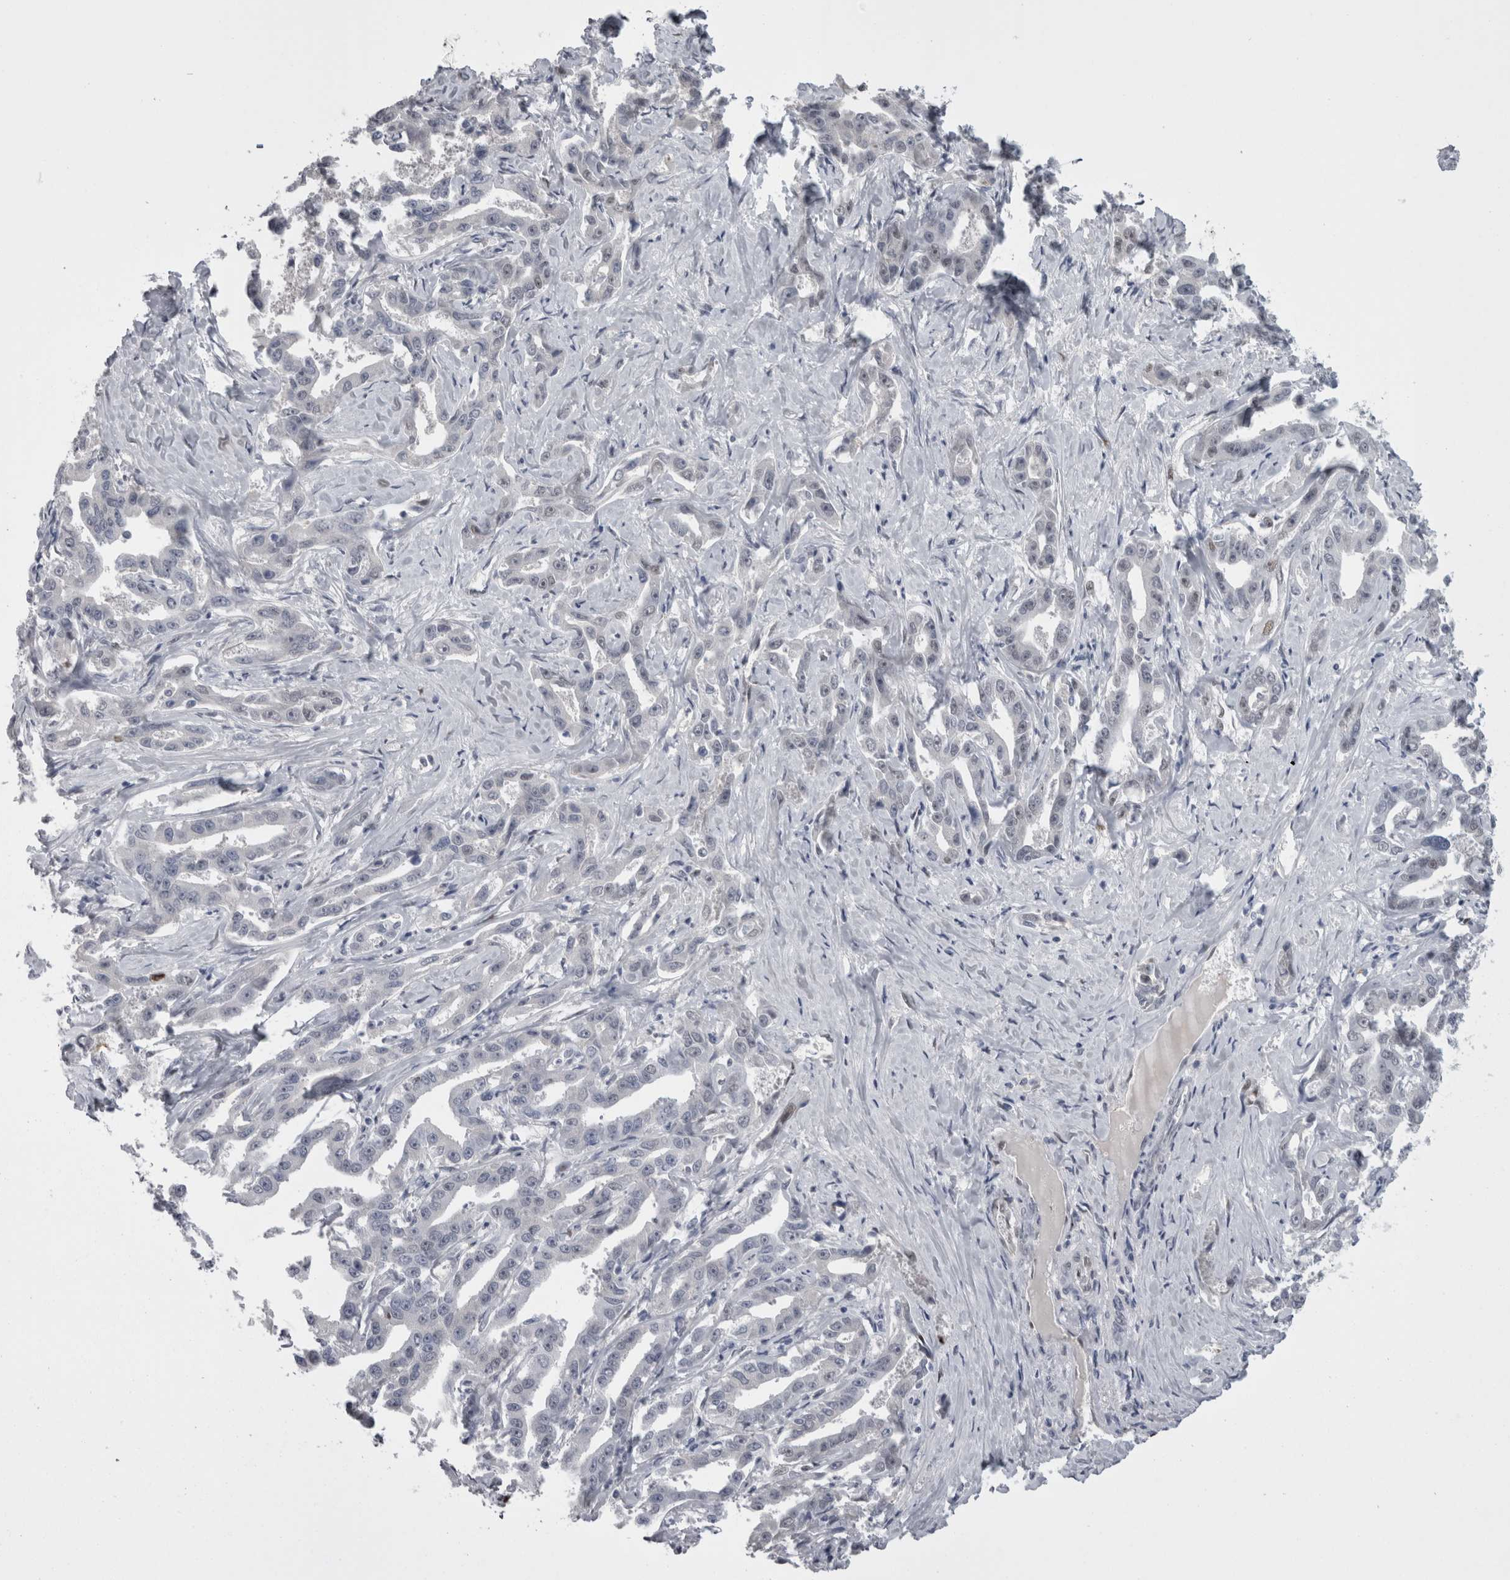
{"staining": {"intensity": "negative", "quantity": "none", "location": "none"}, "tissue": "liver cancer", "cell_type": "Tumor cells", "image_type": "cancer", "snomed": [{"axis": "morphology", "description": "Cholangiocarcinoma"}, {"axis": "topography", "description": "Liver"}], "caption": "Tumor cells are negative for protein expression in human liver cancer.", "gene": "C1orf54", "patient": {"sex": "male", "age": 59}}